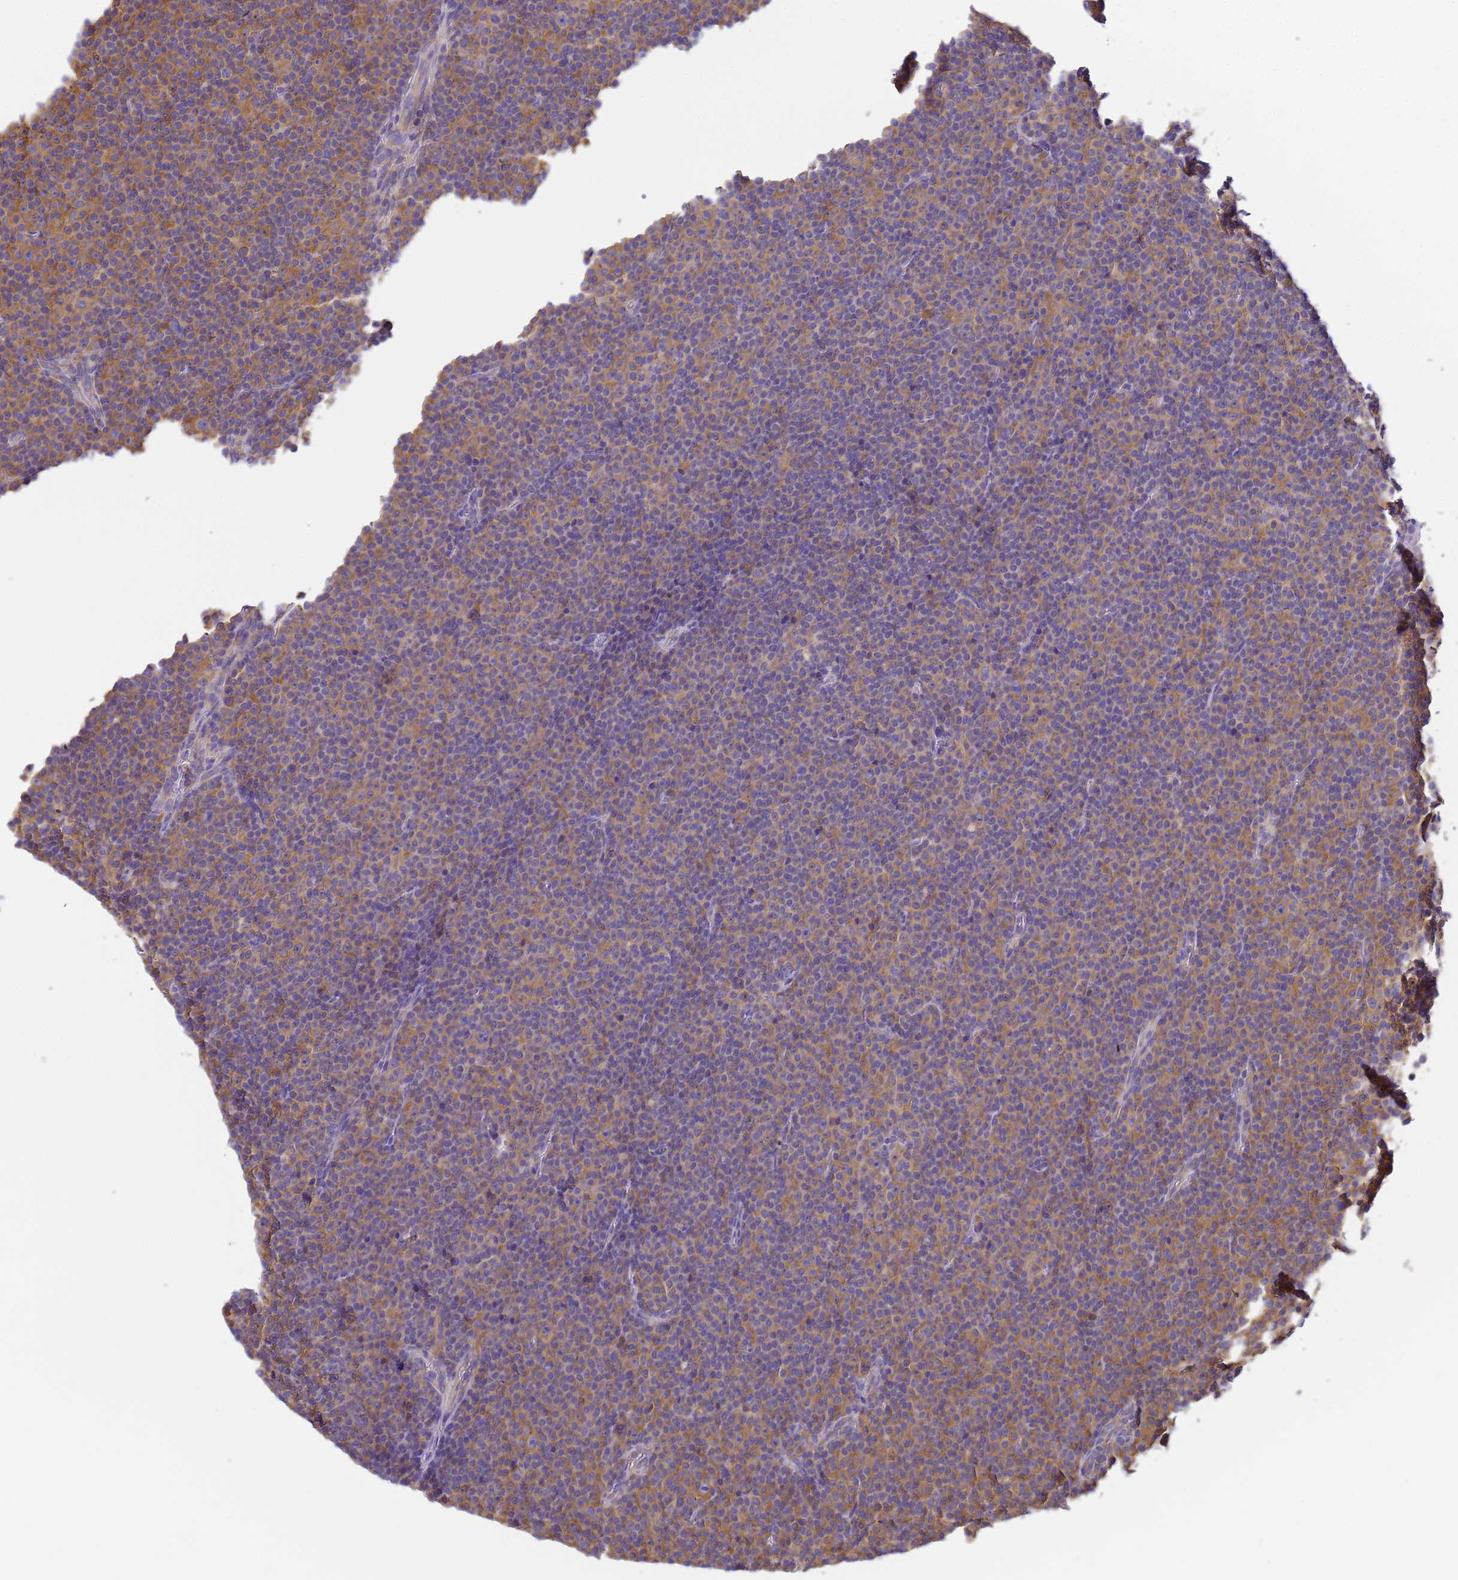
{"staining": {"intensity": "moderate", "quantity": ">75%", "location": "cytoplasmic/membranous"}, "tissue": "lymphoma", "cell_type": "Tumor cells", "image_type": "cancer", "snomed": [{"axis": "morphology", "description": "Malignant lymphoma, non-Hodgkin's type, Low grade"}, {"axis": "topography", "description": "Lymph node"}], "caption": "Lymphoma stained with a protein marker shows moderate staining in tumor cells.", "gene": "NARS1", "patient": {"sex": "female", "age": 67}}